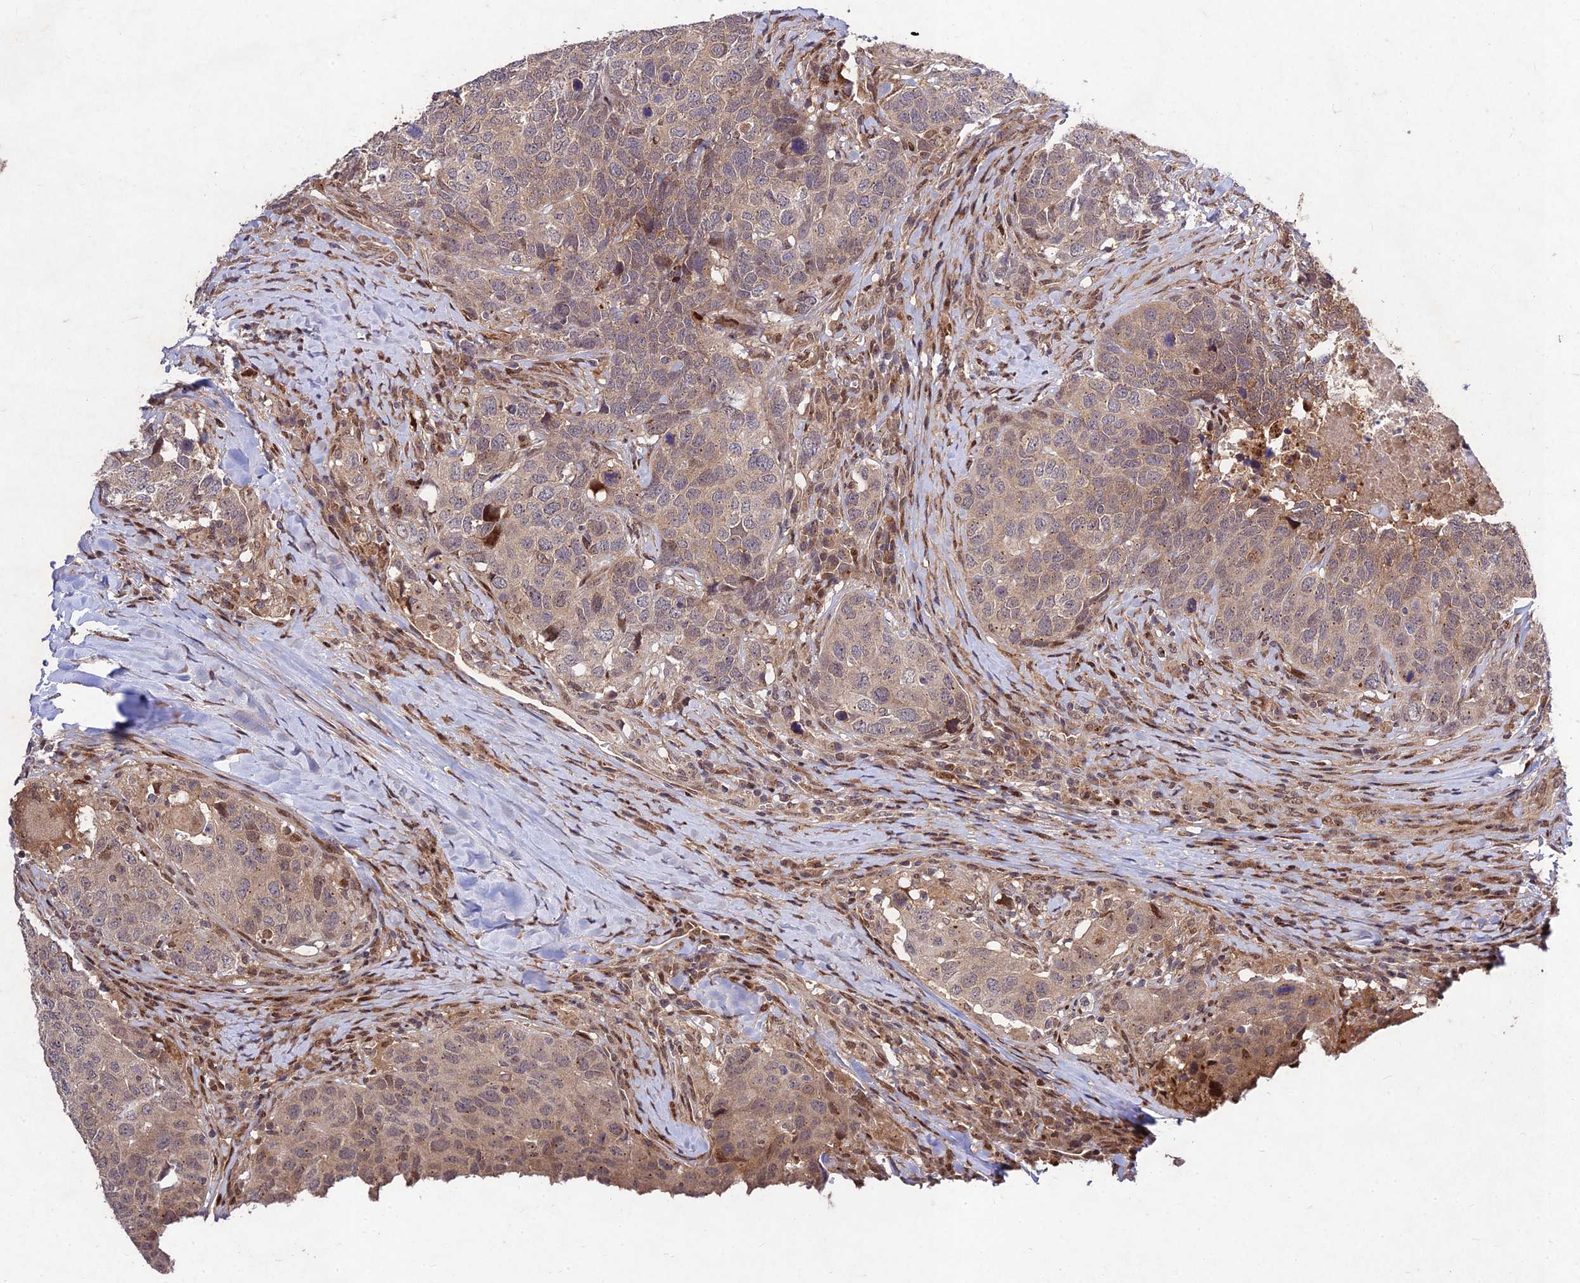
{"staining": {"intensity": "weak", "quantity": ">75%", "location": "cytoplasmic/membranous"}, "tissue": "head and neck cancer", "cell_type": "Tumor cells", "image_type": "cancer", "snomed": [{"axis": "morphology", "description": "Squamous cell carcinoma, NOS"}, {"axis": "topography", "description": "Head-Neck"}], "caption": "Weak cytoplasmic/membranous protein positivity is appreciated in approximately >75% of tumor cells in head and neck squamous cell carcinoma.", "gene": "MKKS", "patient": {"sex": "male", "age": 66}}